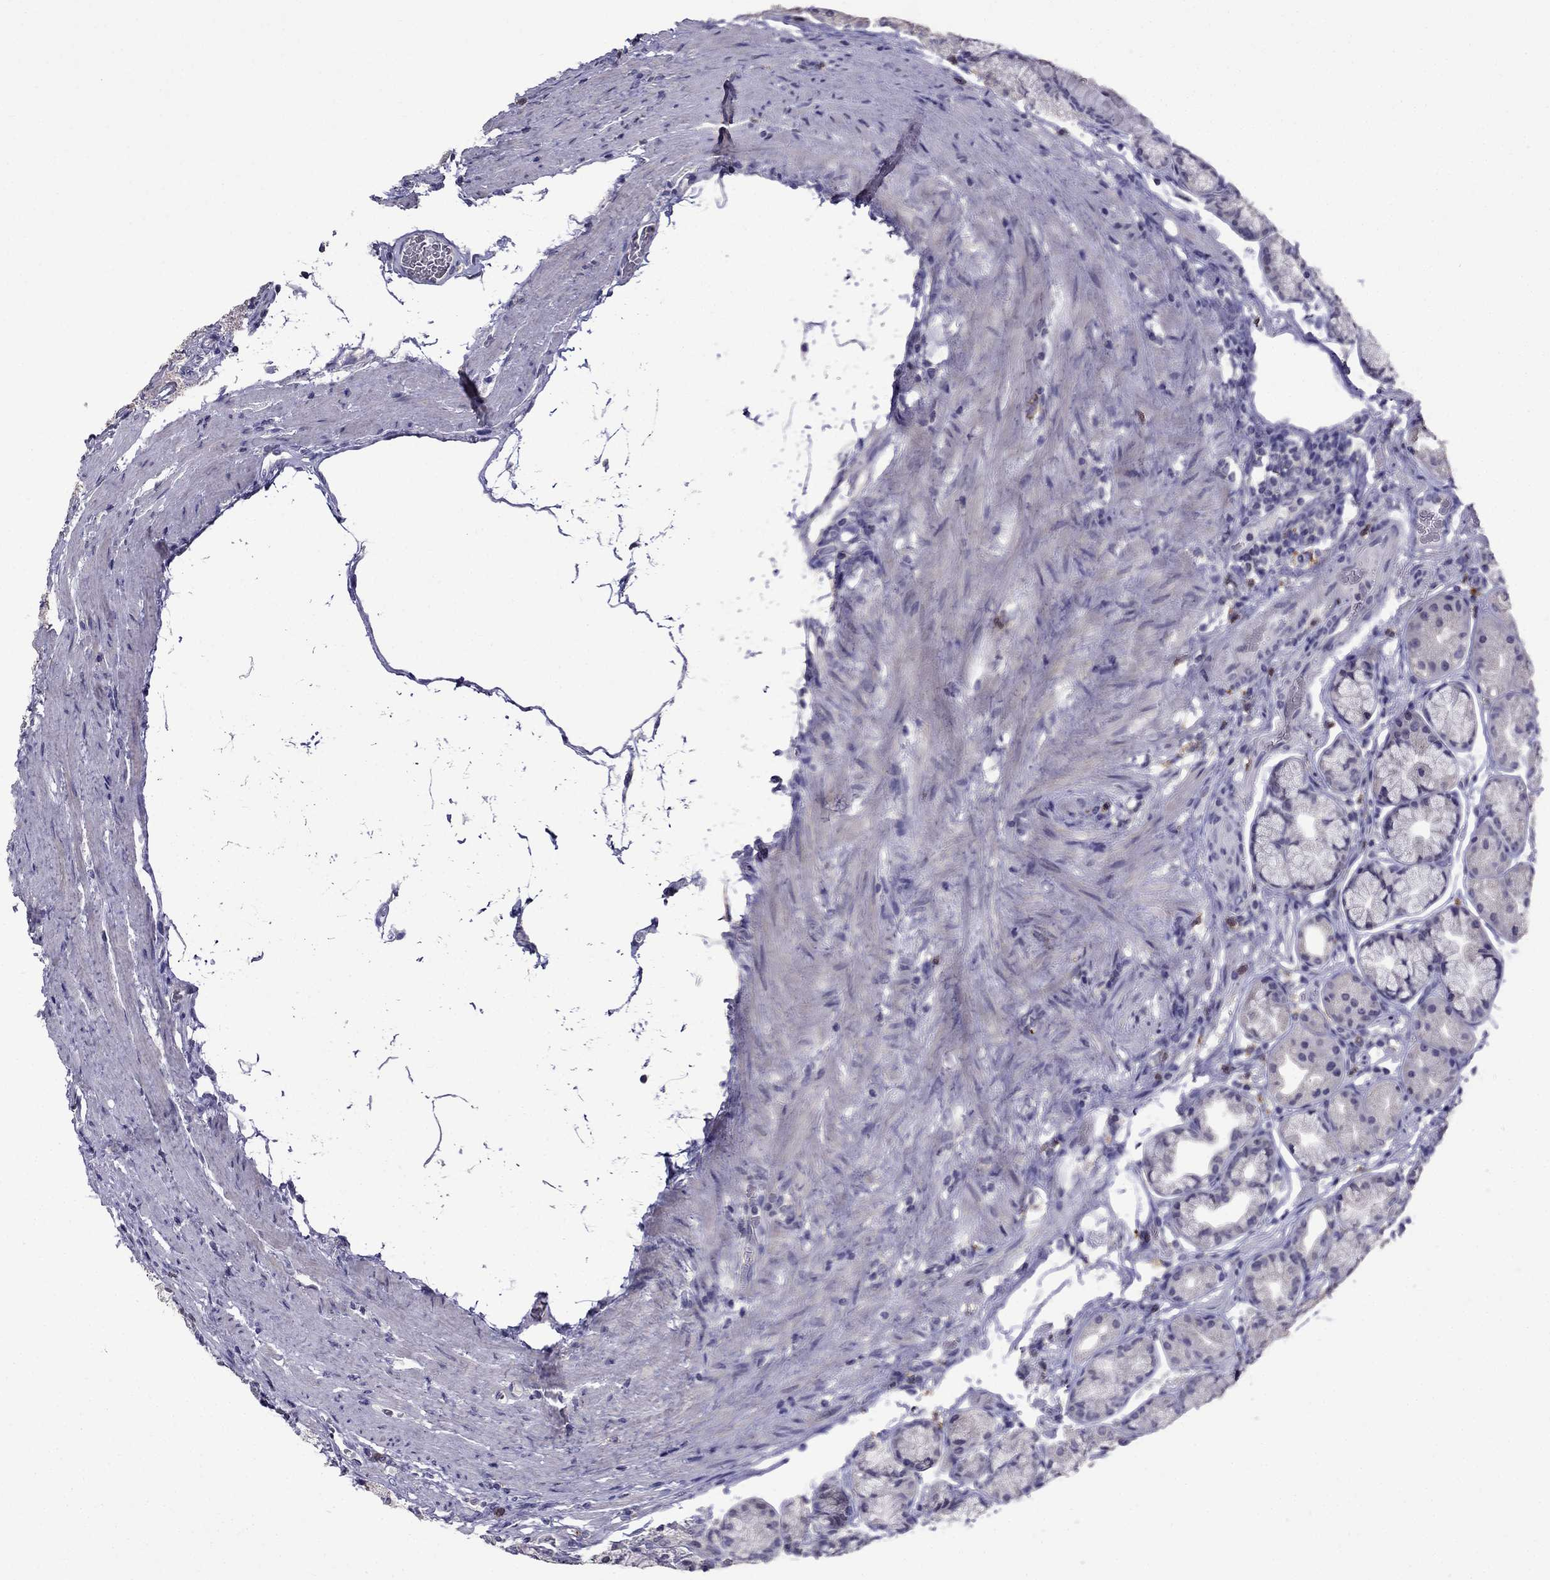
{"staining": {"intensity": "negative", "quantity": "none", "location": "none"}, "tissue": "stomach", "cell_type": "Glandular cells", "image_type": "normal", "snomed": [{"axis": "morphology", "description": "Normal tissue, NOS"}, {"axis": "morphology", "description": "Adenocarcinoma, NOS"}, {"axis": "morphology", "description": "Adenocarcinoma, High grade"}, {"axis": "topography", "description": "Stomach, upper"}, {"axis": "topography", "description": "Stomach"}], "caption": "The histopathology image shows no staining of glandular cells in normal stomach.", "gene": "AQP9", "patient": {"sex": "female", "age": 65}}